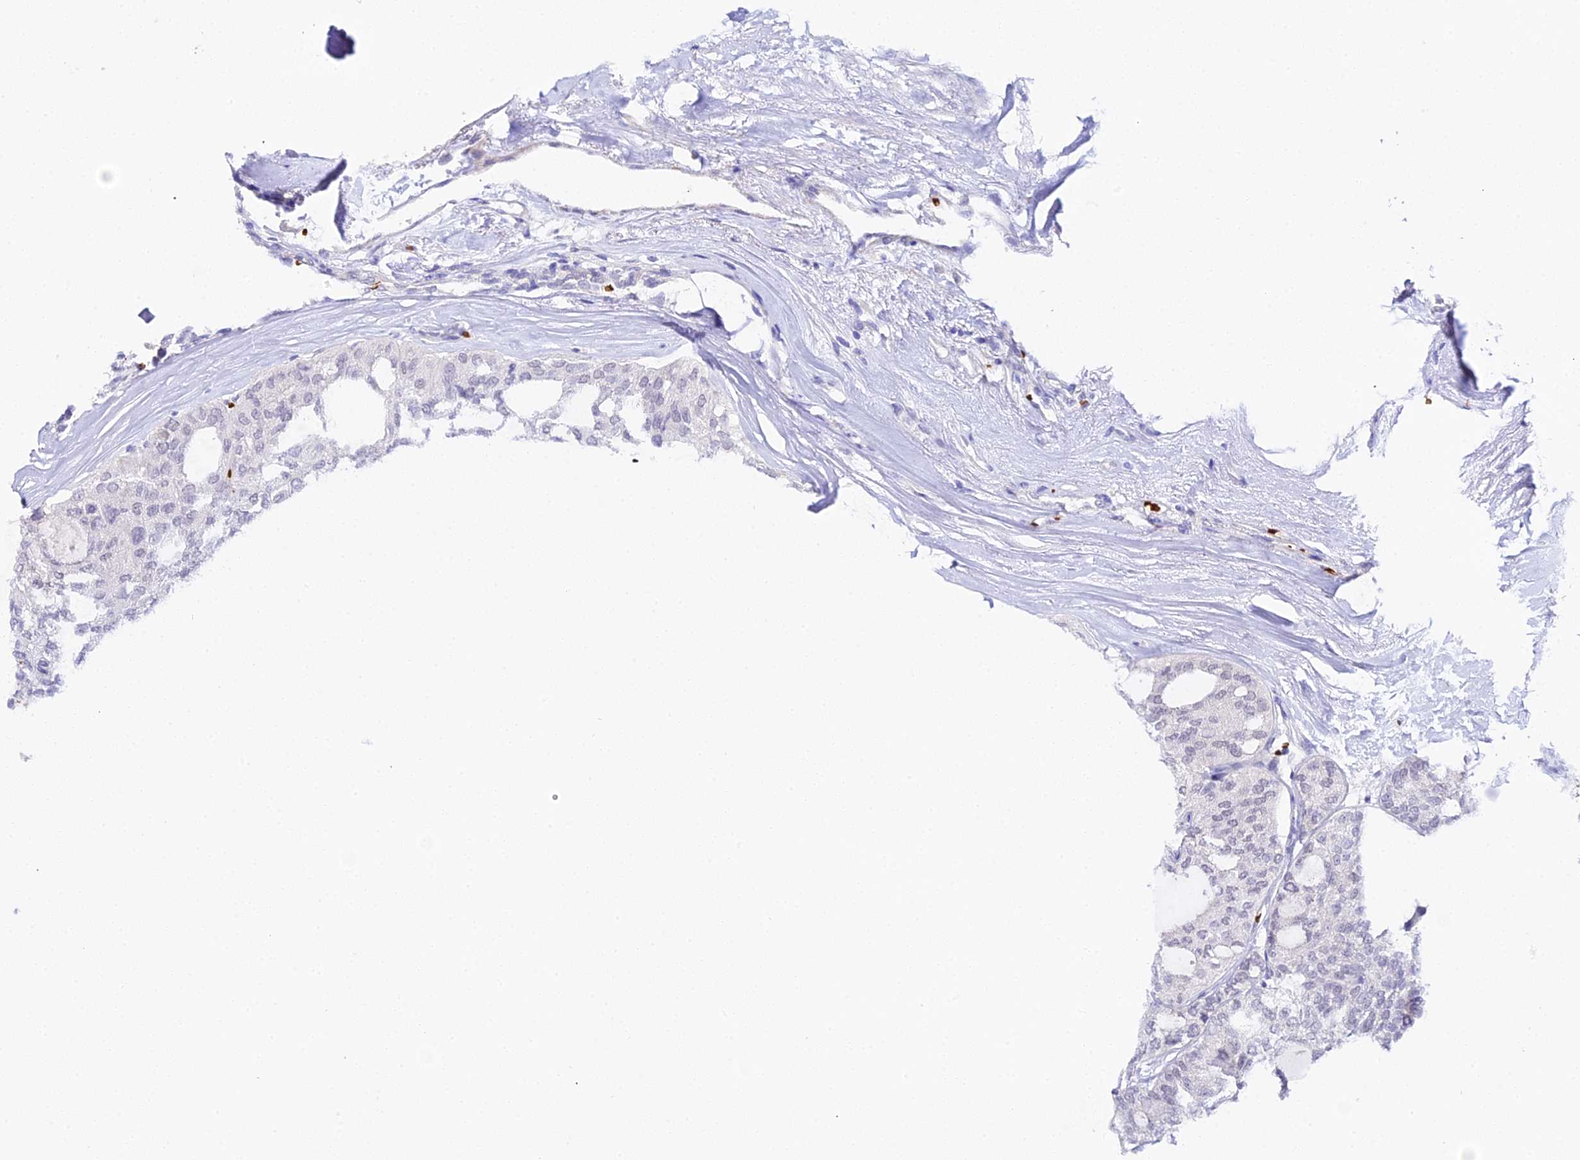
{"staining": {"intensity": "negative", "quantity": "none", "location": "none"}, "tissue": "thyroid cancer", "cell_type": "Tumor cells", "image_type": "cancer", "snomed": [{"axis": "morphology", "description": "Follicular adenoma carcinoma, NOS"}, {"axis": "topography", "description": "Thyroid gland"}], "caption": "Tumor cells are negative for protein expression in human thyroid cancer (follicular adenoma carcinoma). (DAB (3,3'-diaminobenzidine) IHC visualized using brightfield microscopy, high magnification).", "gene": "CFAP45", "patient": {"sex": "male", "age": 75}}